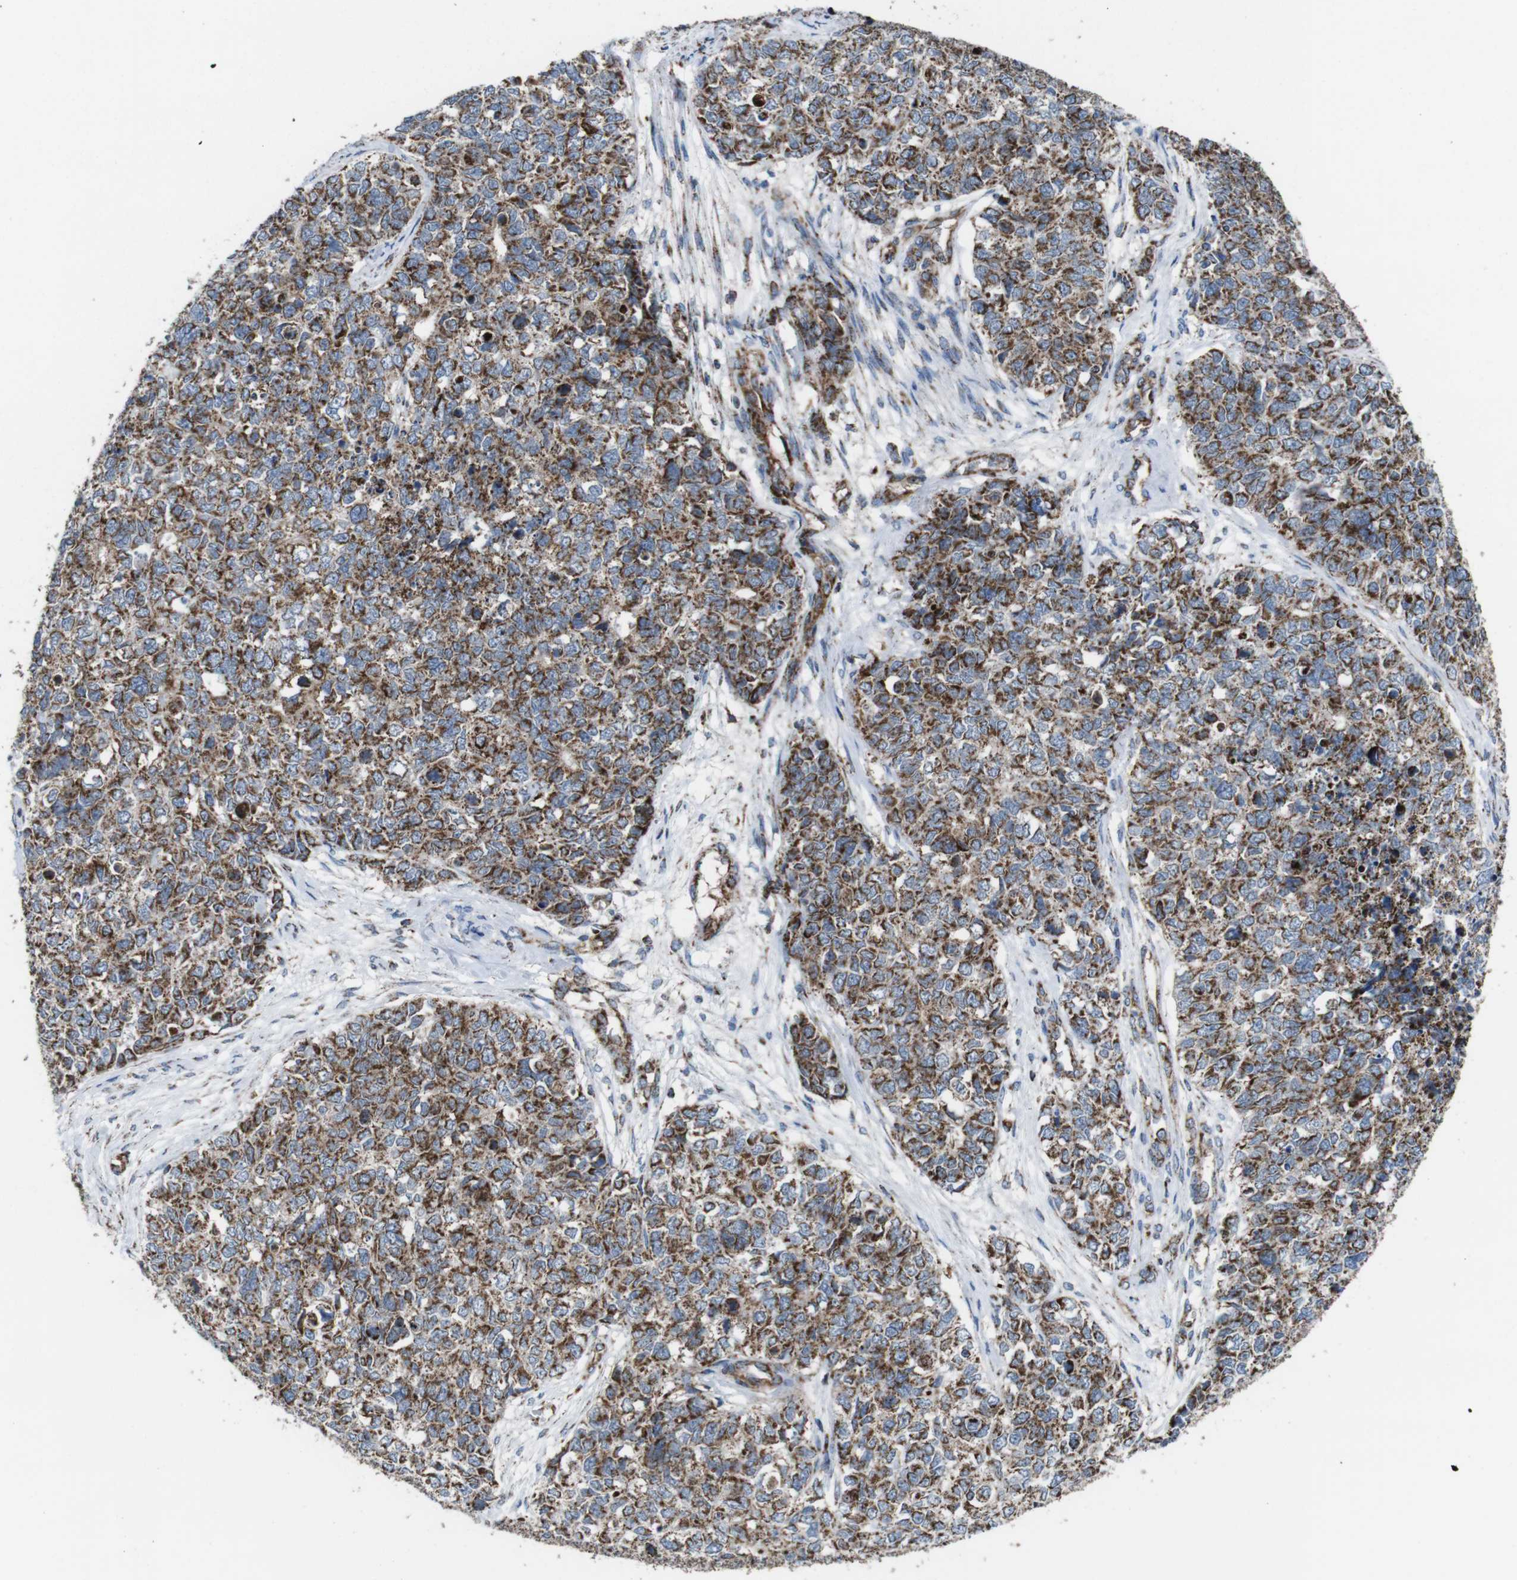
{"staining": {"intensity": "moderate", "quantity": "25%-75%", "location": "cytoplasmic/membranous"}, "tissue": "cervical cancer", "cell_type": "Tumor cells", "image_type": "cancer", "snomed": [{"axis": "morphology", "description": "Squamous cell carcinoma, NOS"}, {"axis": "topography", "description": "Cervix"}], "caption": "This micrograph demonstrates cervical cancer (squamous cell carcinoma) stained with IHC to label a protein in brown. The cytoplasmic/membranous of tumor cells show moderate positivity for the protein. Nuclei are counter-stained blue.", "gene": "HK1", "patient": {"sex": "female", "age": 63}}